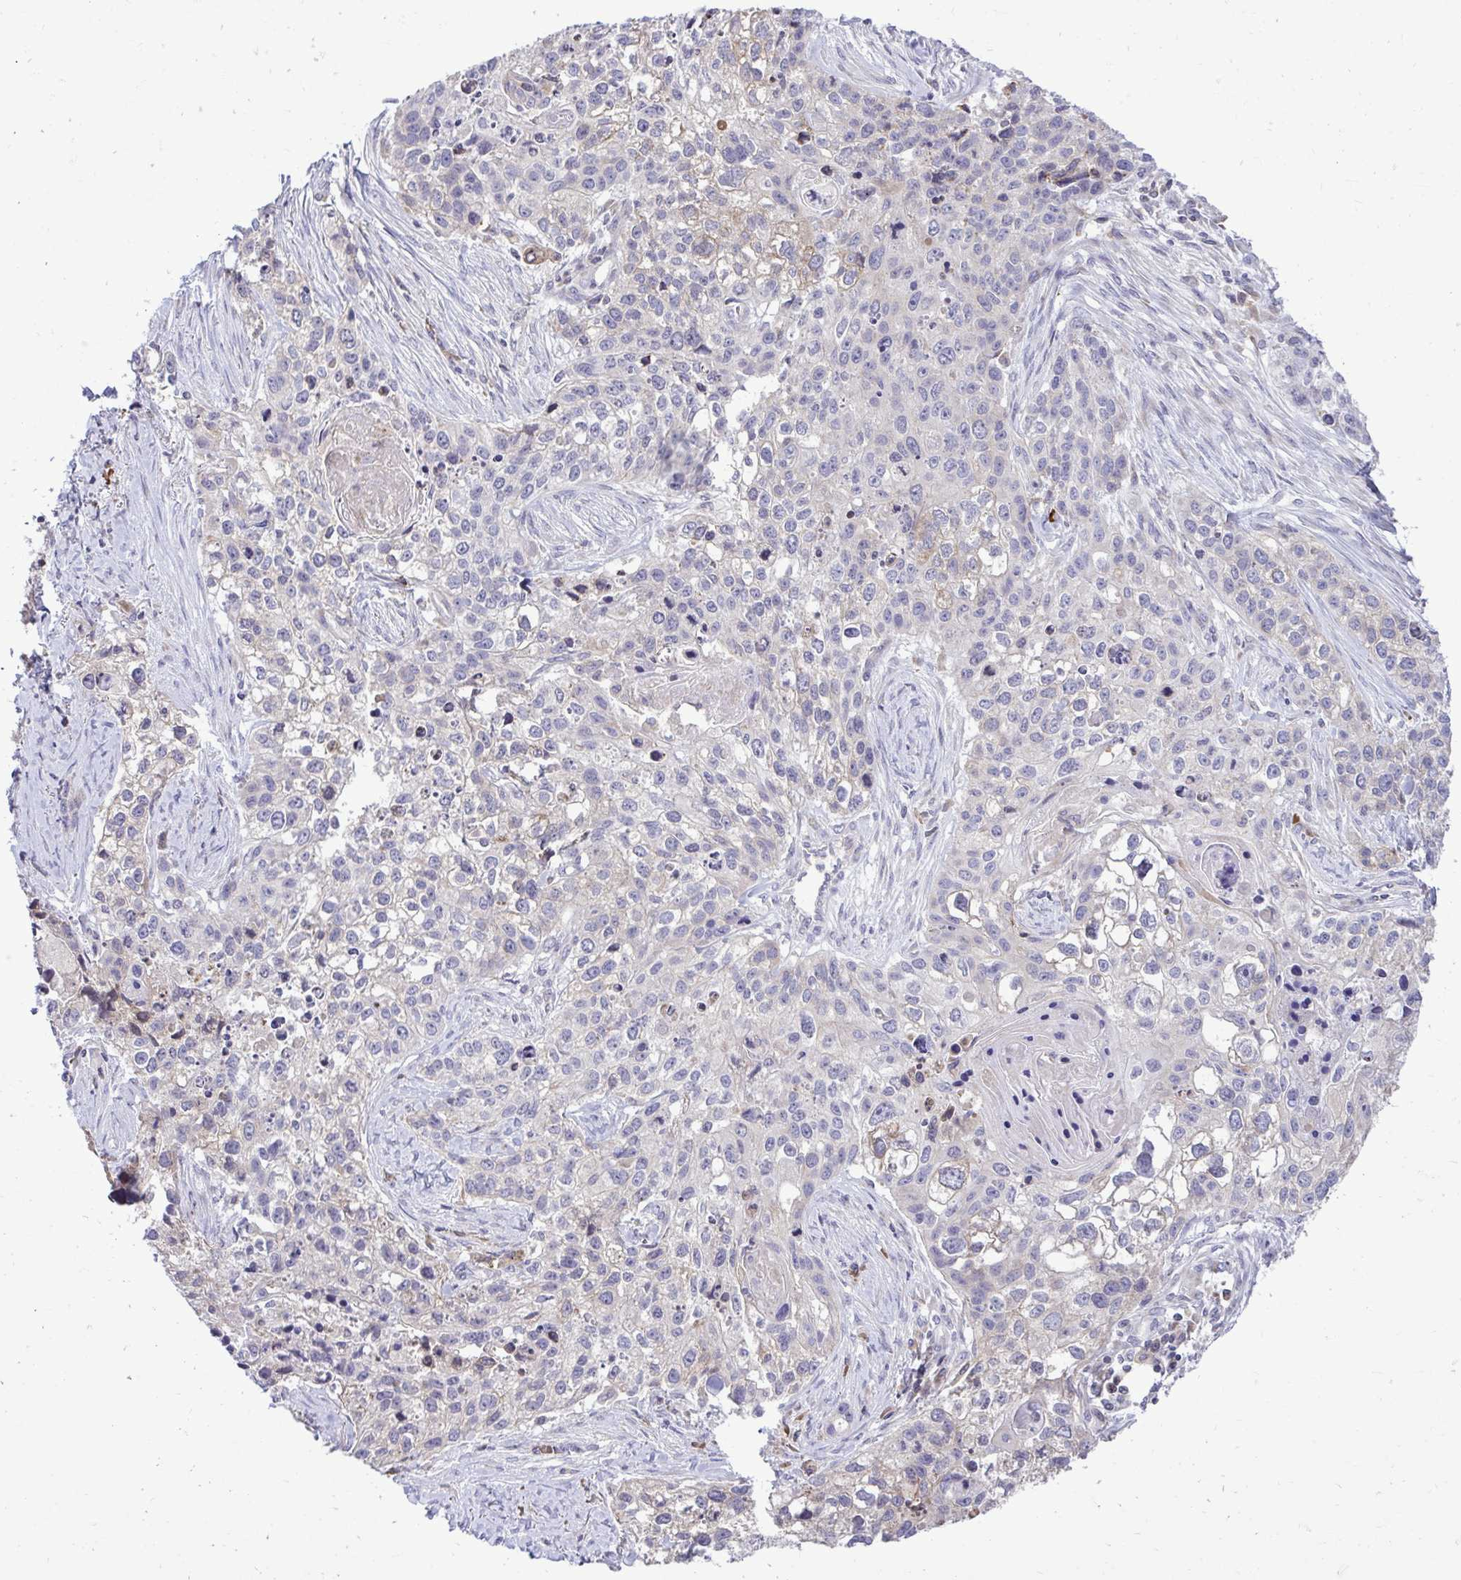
{"staining": {"intensity": "moderate", "quantity": "<25%", "location": "cytoplasmic/membranous"}, "tissue": "lung cancer", "cell_type": "Tumor cells", "image_type": "cancer", "snomed": [{"axis": "morphology", "description": "Squamous cell carcinoma, NOS"}, {"axis": "topography", "description": "Lung"}], "caption": "Immunohistochemical staining of lung cancer reveals moderate cytoplasmic/membranous protein expression in approximately <25% of tumor cells.", "gene": "METTL9", "patient": {"sex": "male", "age": 74}}